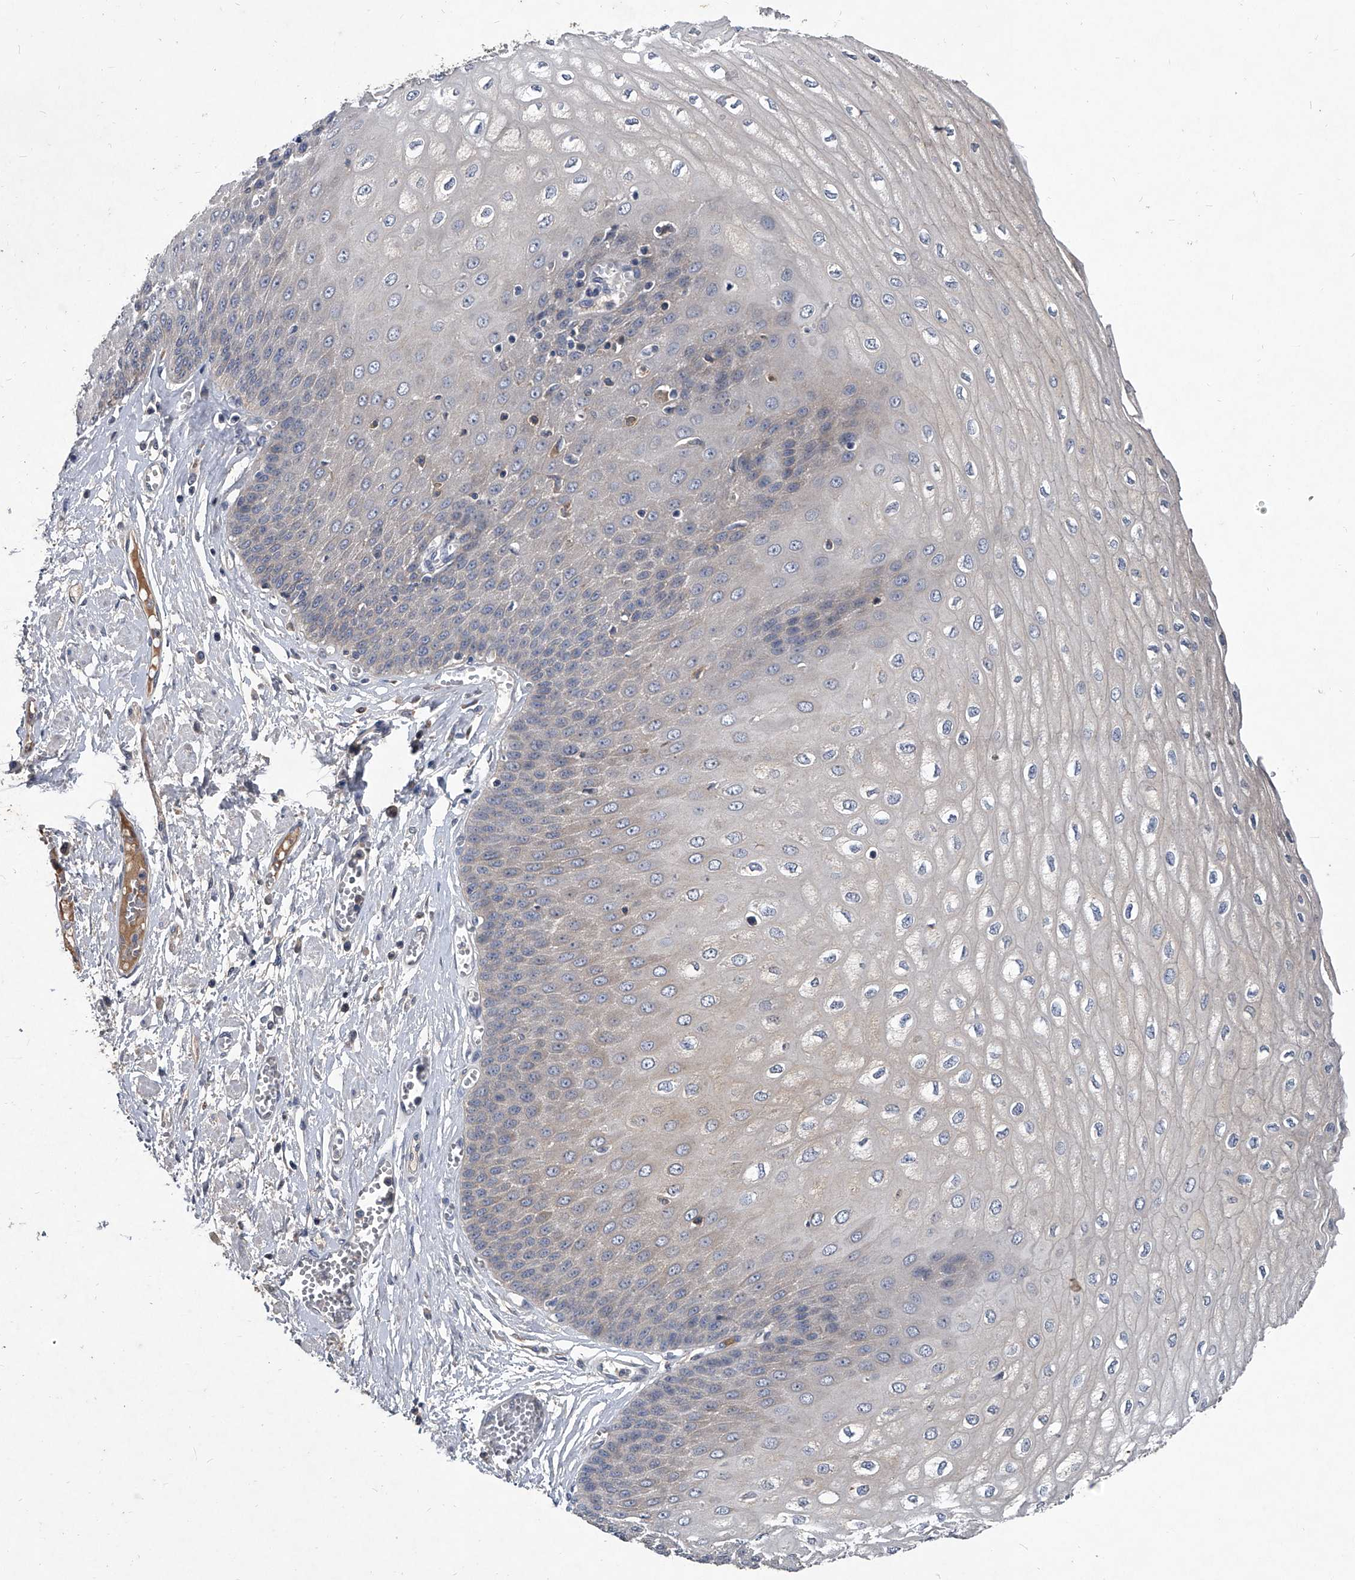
{"staining": {"intensity": "weak", "quantity": "<25%", "location": "cytoplasmic/membranous"}, "tissue": "esophagus", "cell_type": "Squamous epithelial cells", "image_type": "normal", "snomed": [{"axis": "morphology", "description": "Normal tissue, NOS"}, {"axis": "topography", "description": "Esophagus"}], "caption": "Immunohistochemical staining of unremarkable esophagus exhibits no significant staining in squamous epithelial cells.", "gene": "C5", "patient": {"sex": "male", "age": 60}}